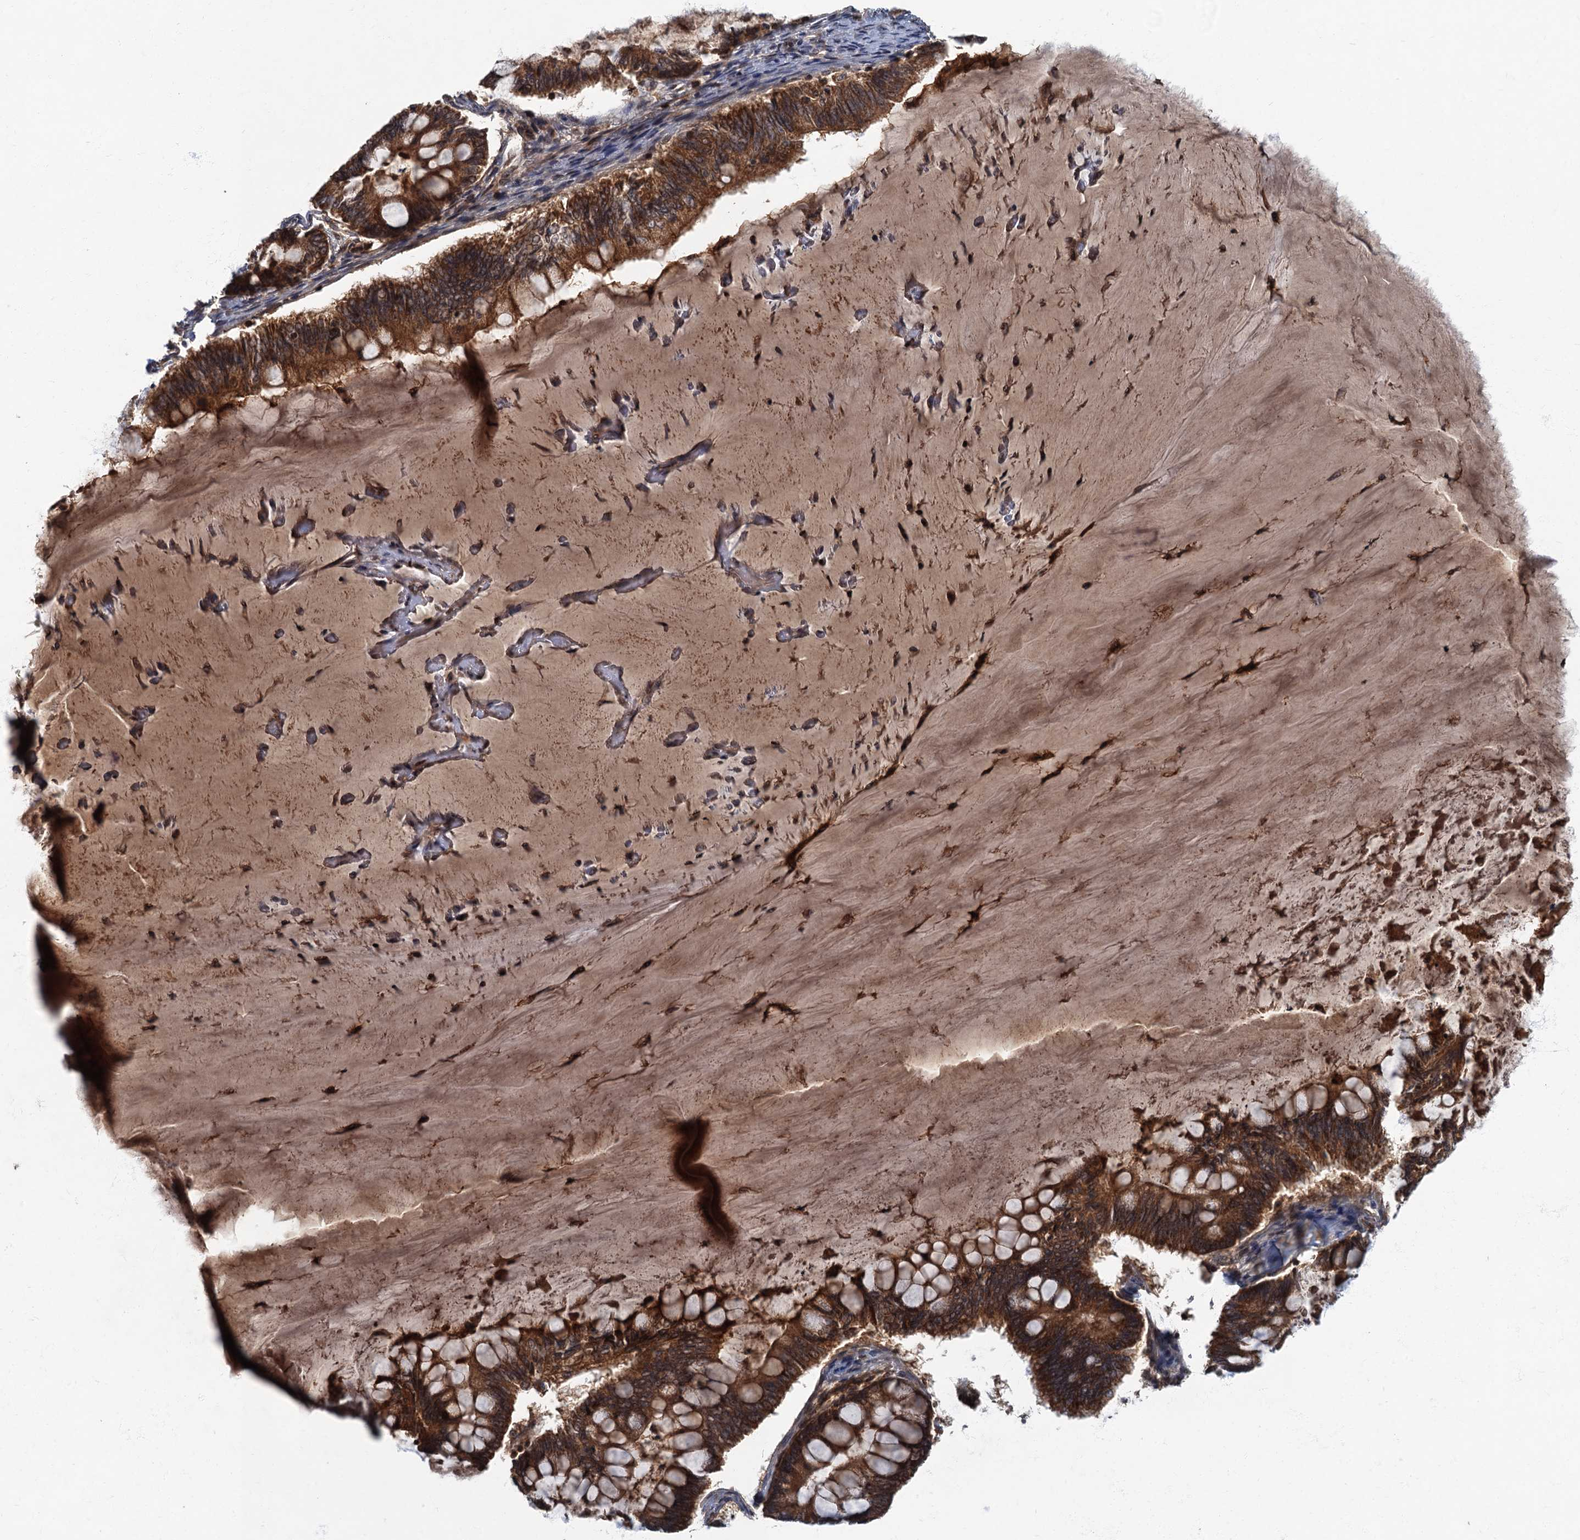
{"staining": {"intensity": "strong", "quantity": ">75%", "location": "cytoplasmic/membranous"}, "tissue": "ovarian cancer", "cell_type": "Tumor cells", "image_type": "cancer", "snomed": [{"axis": "morphology", "description": "Cystadenocarcinoma, mucinous, NOS"}, {"axis": "topography", "description": "Ovary"}], "caption": "Immunohistochemical staining of human ovarian mucinous cystadenocarcinoma displays high levels of strong cytoplasmic/membranous protein staining in about >75% of tumor cells.", "gene": "SLC11A2", "patient": {"sex": "female", "age": 61}}